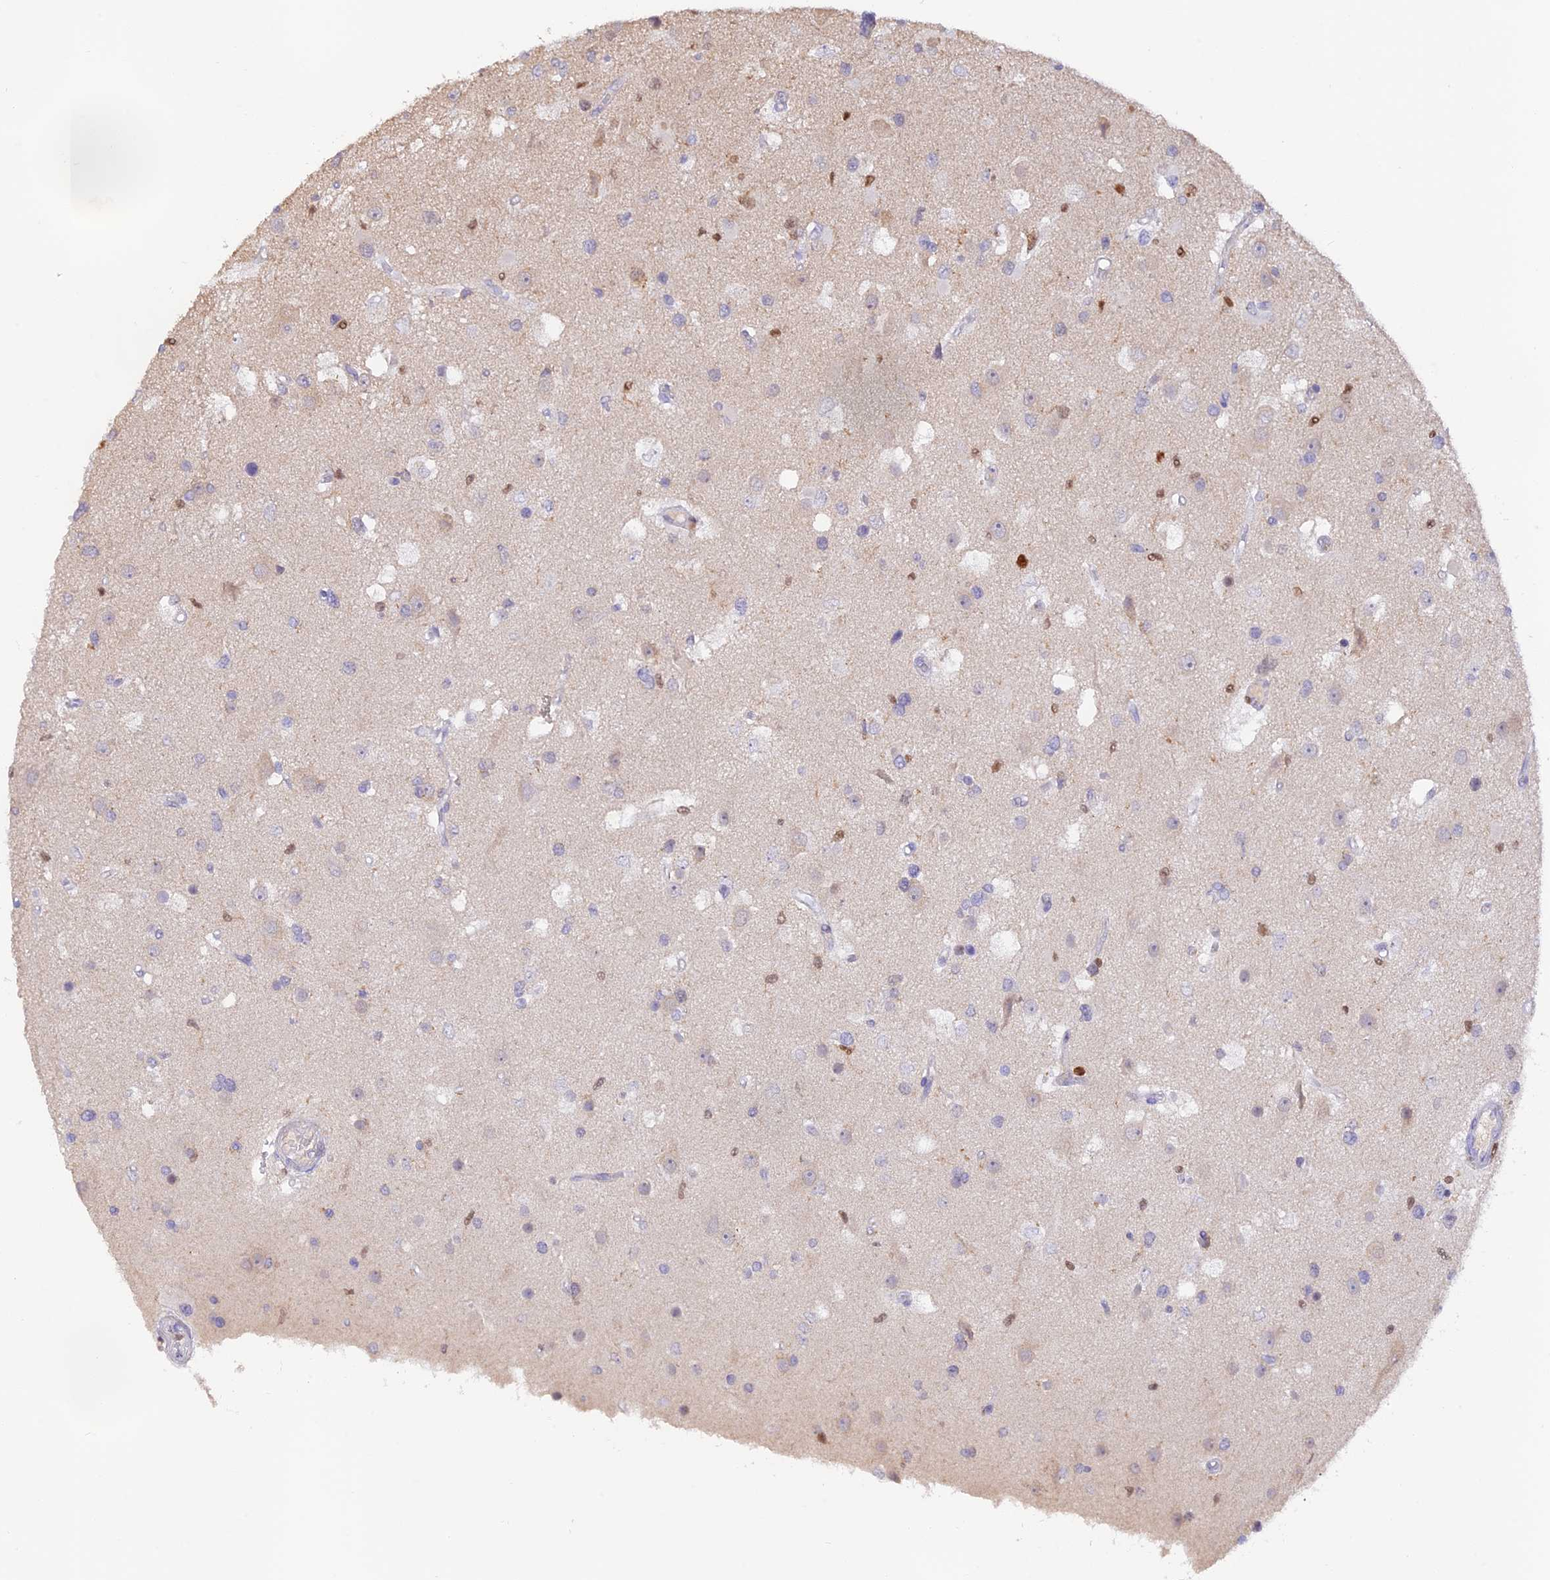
{"staining": {"intensity": "negative", "quantity": "none", "location": "none"}, "tissue": "glioma", "cell_type": "Tumor cells", "image_type": "cancer", "snomed": [{"axis": "morphology", "description": "Glioma, malignant, High grade"}, {"axis": "topography", "description": "Brain"}], "caption": "This image is of high-grade glioma (malignant) stained with immunohistochemistry to label a protein in brown with the nuclei are counter-stained blue. There is no positivity in tumor cells.", "gene": "DENND1C", "patient": {"sex": "male", "age": 53}}